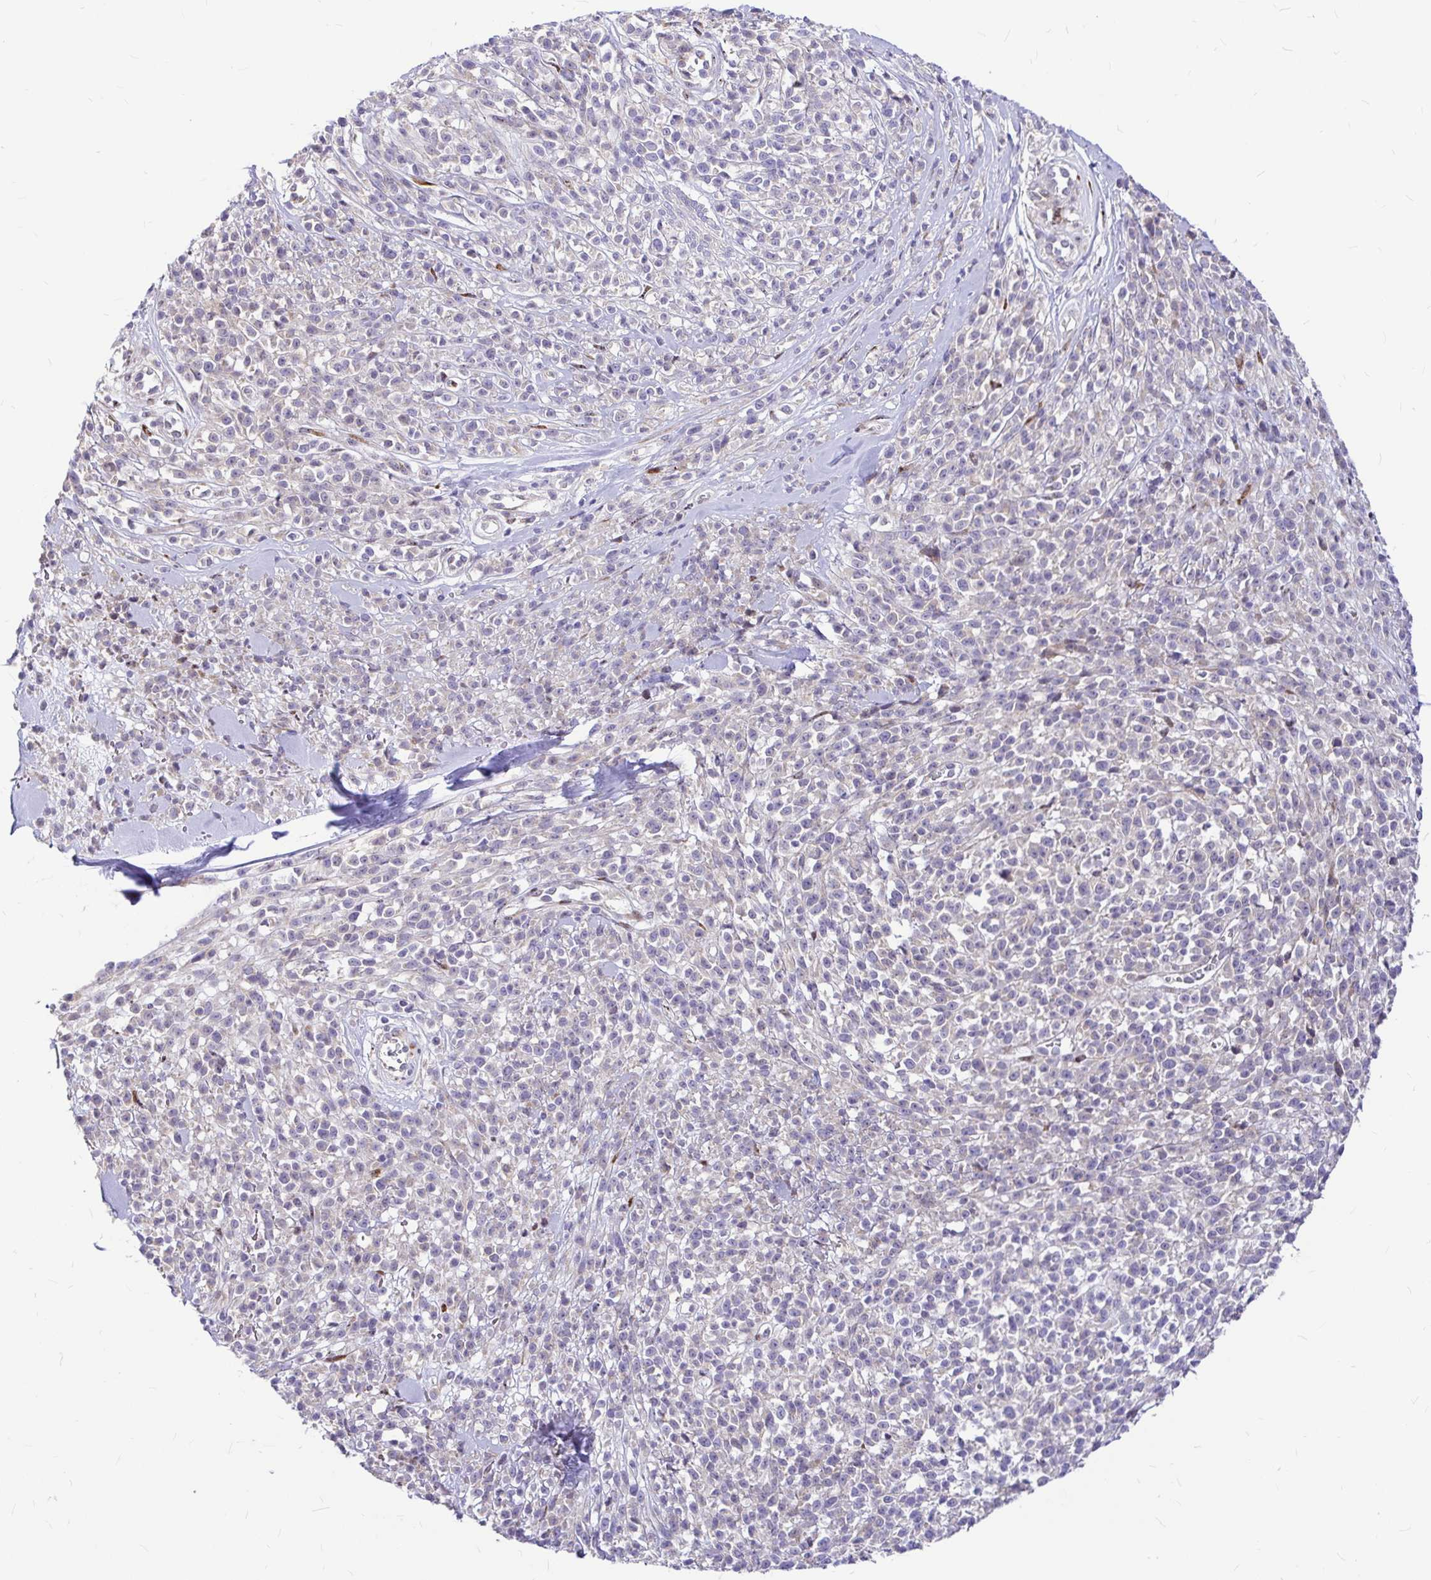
{"staining": {"intensity": "negative", "quantity": "none", "location": "none"}, "tissue": "melanoma", "cell_type": "Tumor cells", "image_type": "cancer", "snomed": [{"axis": "morphology", "description": "Malignant melanoma, NOS"}, {"axis": "topography", "description": "Skin"}, {"axis": "topography", "description": "Skin of trunk"}], "caption": "A histopathology image of human melanoma is negative for staining in tumor cells.", "gene": "GABBR2", "patient": {"sex": "male", "age": 74}}